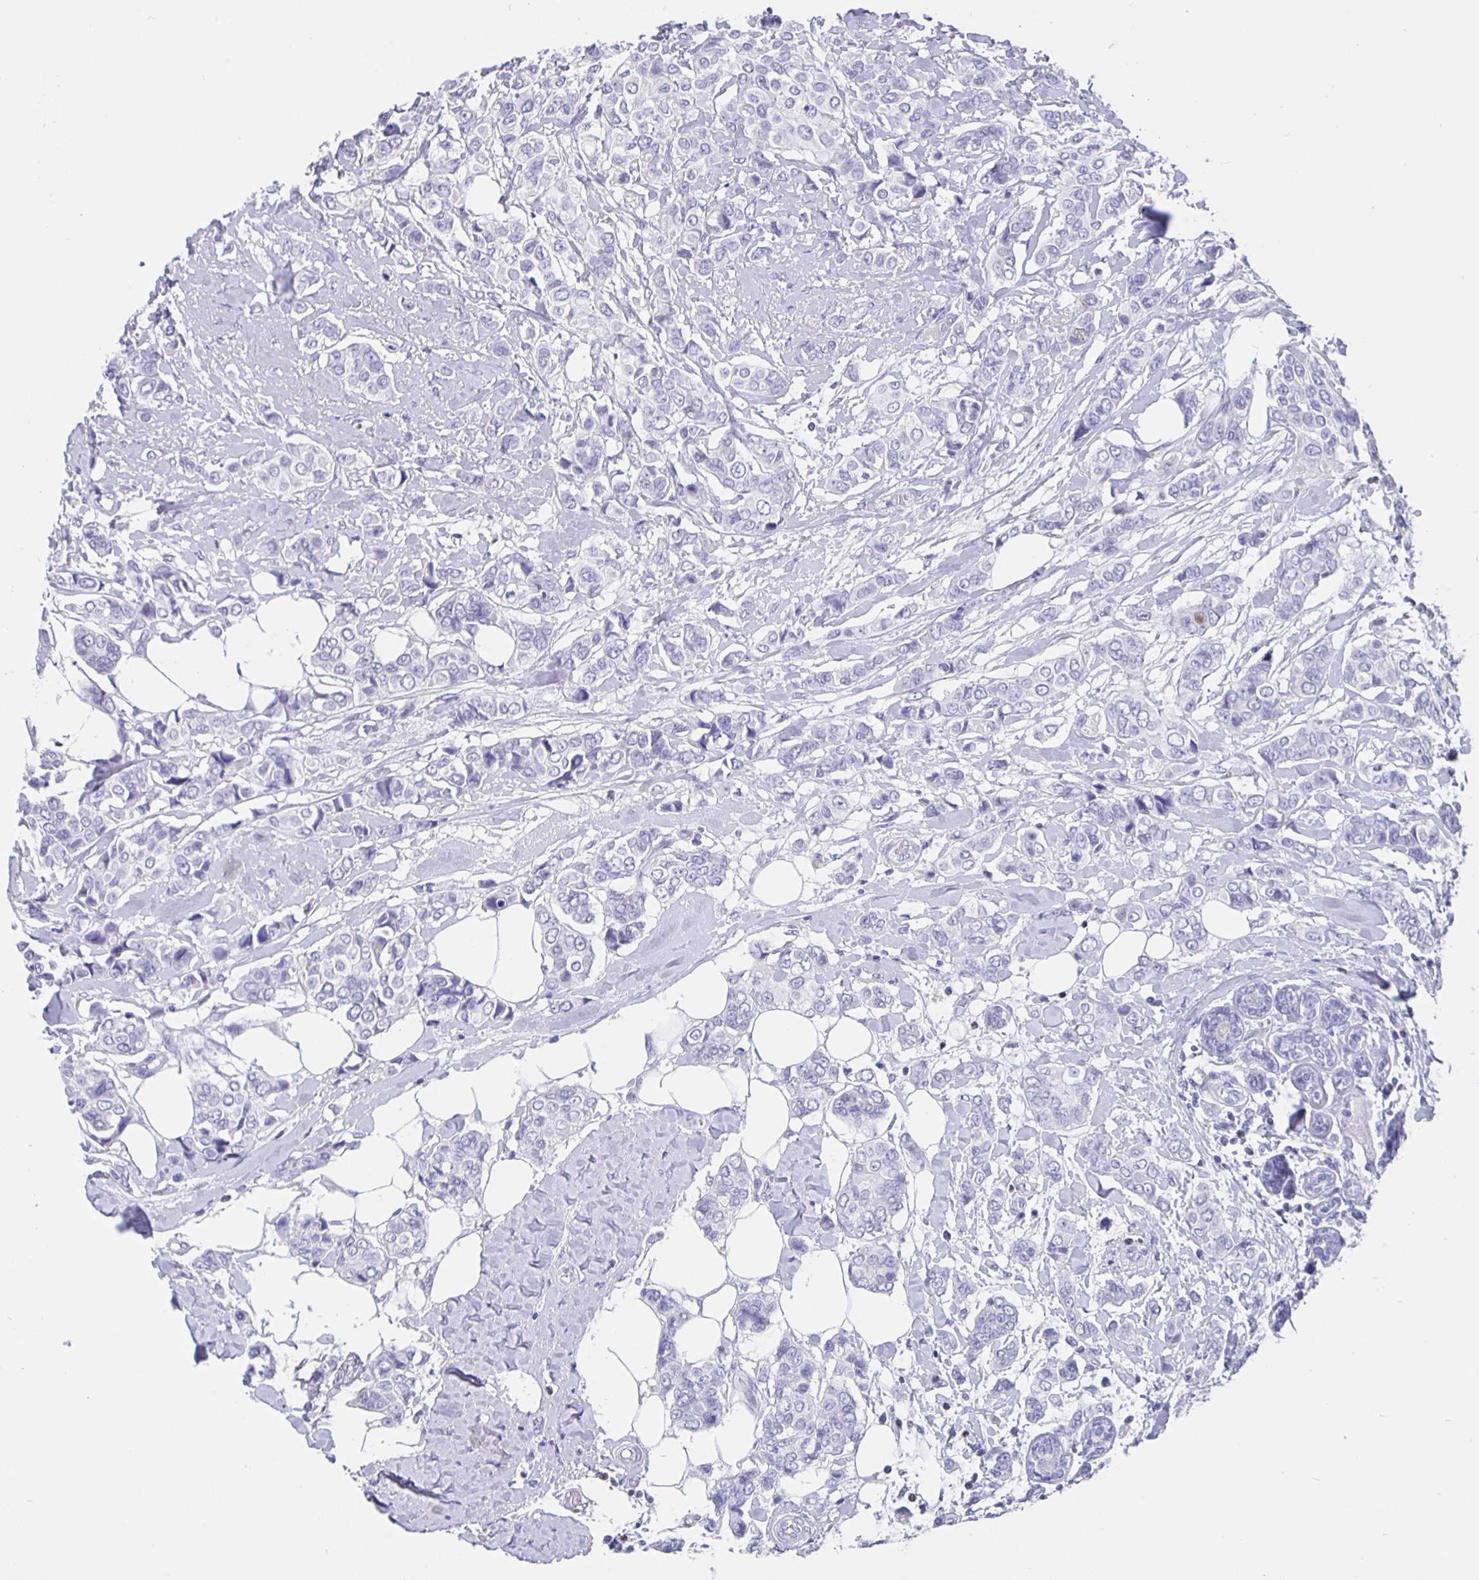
{"staining": {"intensity": "negative", "quantity": "none", "location": "none"}, "tissue": "breast cancer", "cell_type": "Tumor cells", "image_type": "cancer", "snomed": [{"axis": "morphology", "description": "Lobular carcinoma"}, {"axis": "topography", "description": "Breast"}], "caption": "Immunohistochemistry image of neoplastic tissue: human breast lobular carcinoma stained with DAB demonstrates no significant protein expression in tumor cells.", "gene": "SATB2", "patient": {"sex": "female", "age": 51}}